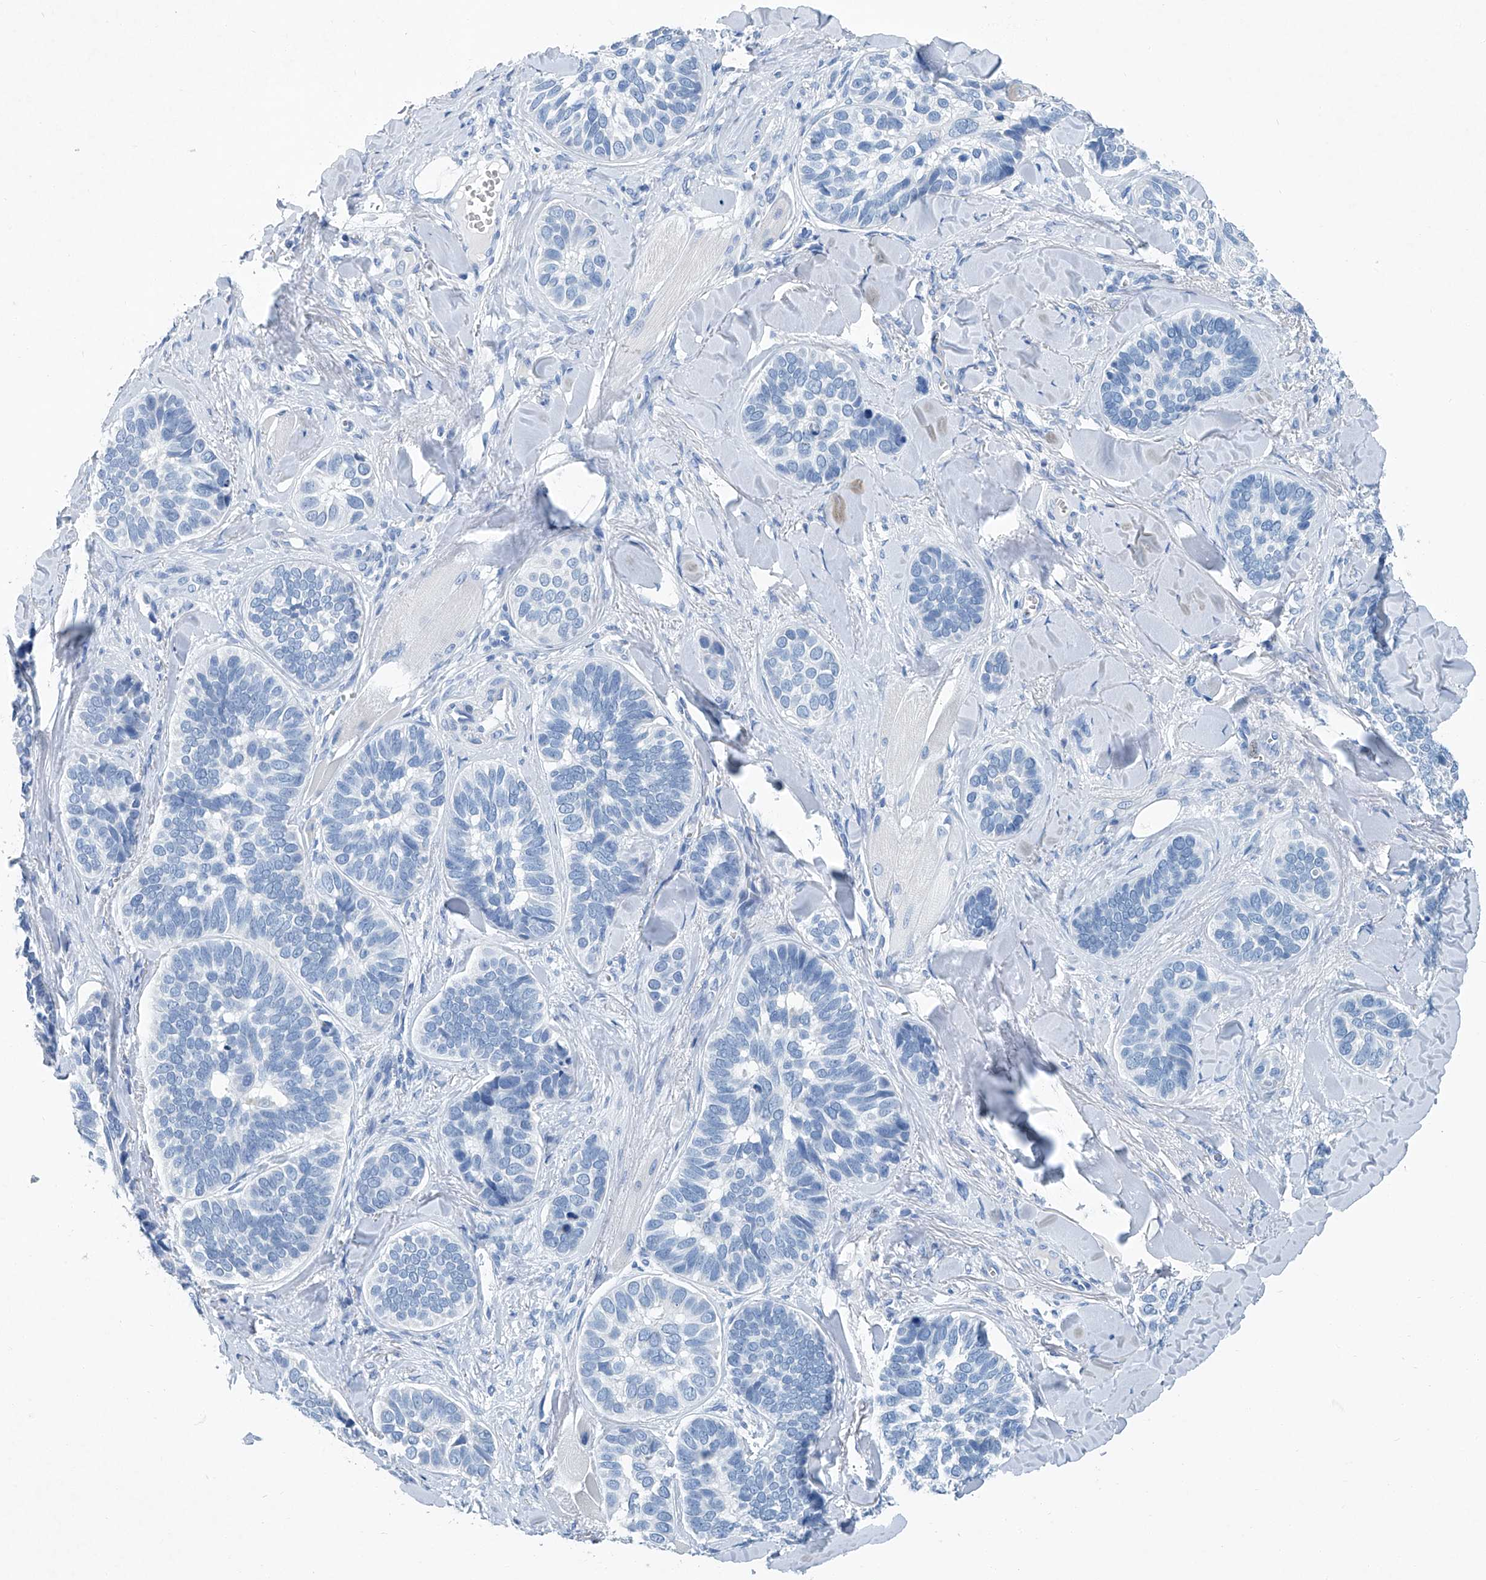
{"staining": {"intensity": "negative", "quantity": "none", "location": "none"}, "tissue": "skin cancer", "cell_type": "Tumor cells", "image_type": "cancer", "snomed": [{"axis": "morphology", "description": "Basal cell carcinoma"}, {"axis": "topography", "description": "Skin"}], "caption": "Immunohistochemistry histopathology image of skin cancer stained for a protein (brown), which displays no expression in tumor cells. Nuclei are stained in blue.", "gene": "CYP2A7", "patient": {"sex": "male", "age": 62}}